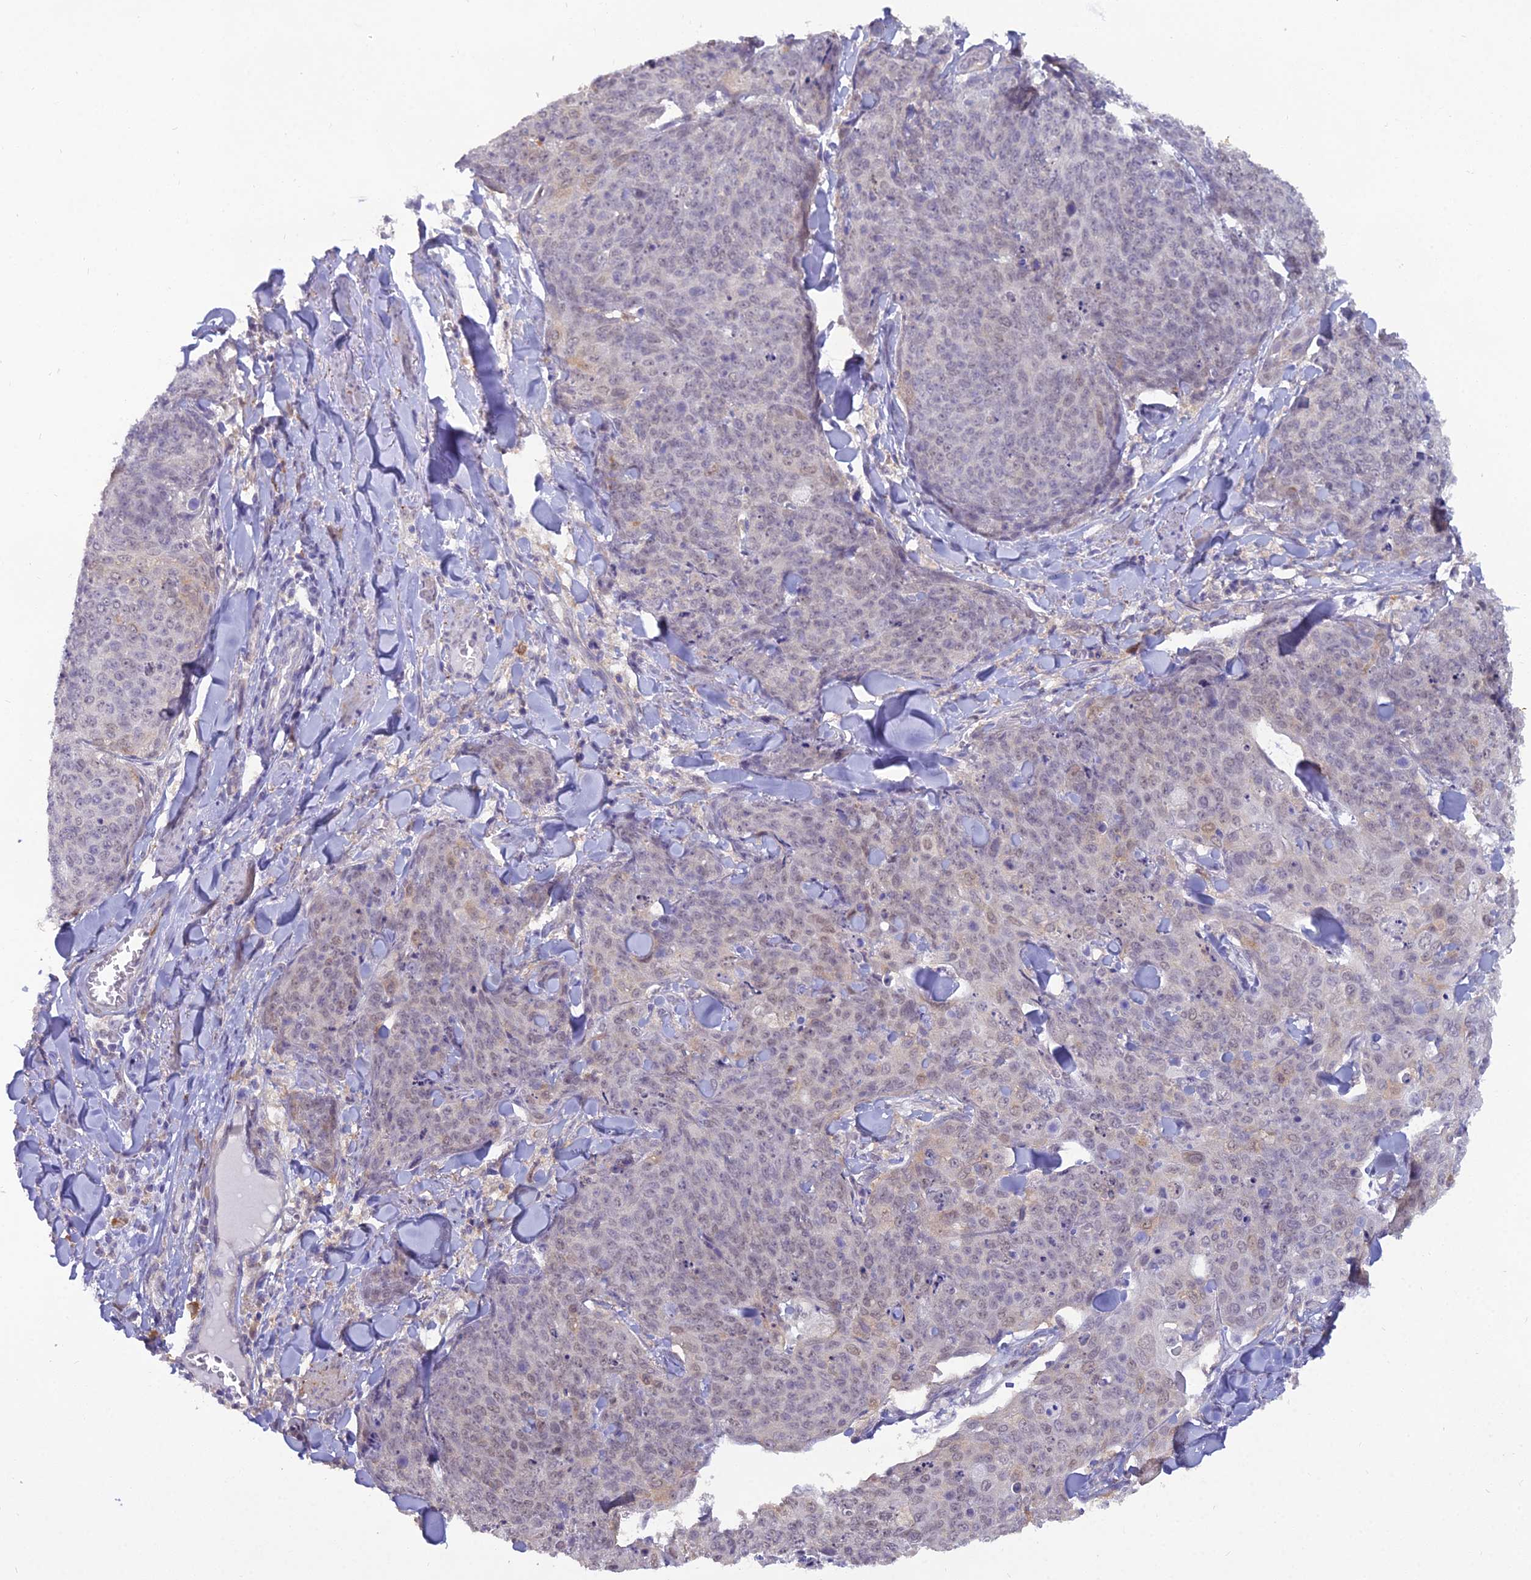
{"staining": {"intensity": "weak", "quantity": "<25%", "location": "nuclear"}, "tissue": "skin cancer", "cell_type": "Tumor cells", "image_type": "cancer", "snomed": [{"axis": "morphology", "description": "Squamous cell carcinoma, NOS"}, {"axis": "topography", "description": "Skin"}, {"axis": "topography", "description": "Vulva"}], "caption": "An image of skin squamous cell carcinoma stained for a protein demonstrates no brown staining in tumor cells.", "gene": "BLNK", "patient": {"sex": "female", "age": 85}}